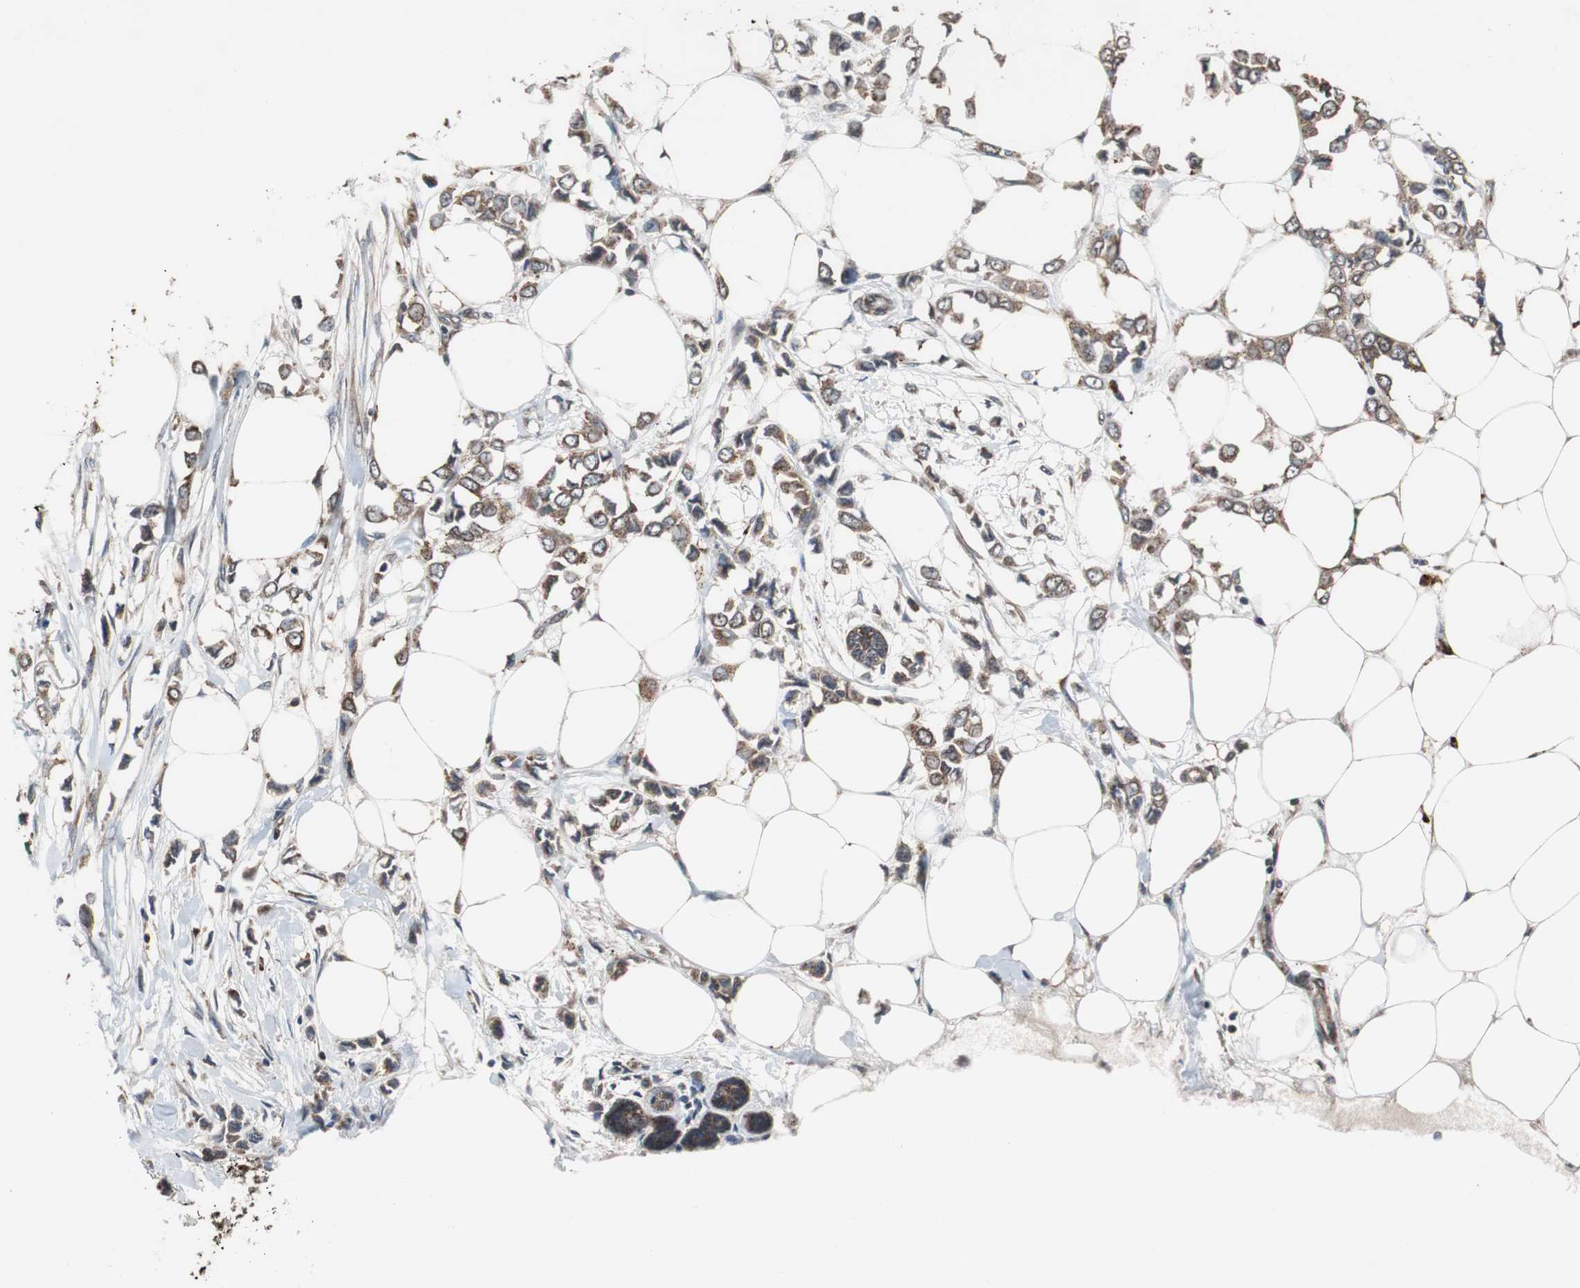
{"staining": {"intensity": "moderate", "quantity": ">75%", "location": "cytoplasmic/membranous"}, "tissue": "breast cancer", "cell_type": "Tumor cells", "image_type": "cancer", "snomed": [{"axis": "morphology", "description": "Lobular carcinoma"}, {"axis": "topography", "description": "Breast"}], "caption": "A brown stain labels moderate cytoplasmic/membranous positivity of a protein in lobular carcinoma (breast) tumor cells.", "gene": "USP10", "patient": {"sex": "female", "age": 51}}